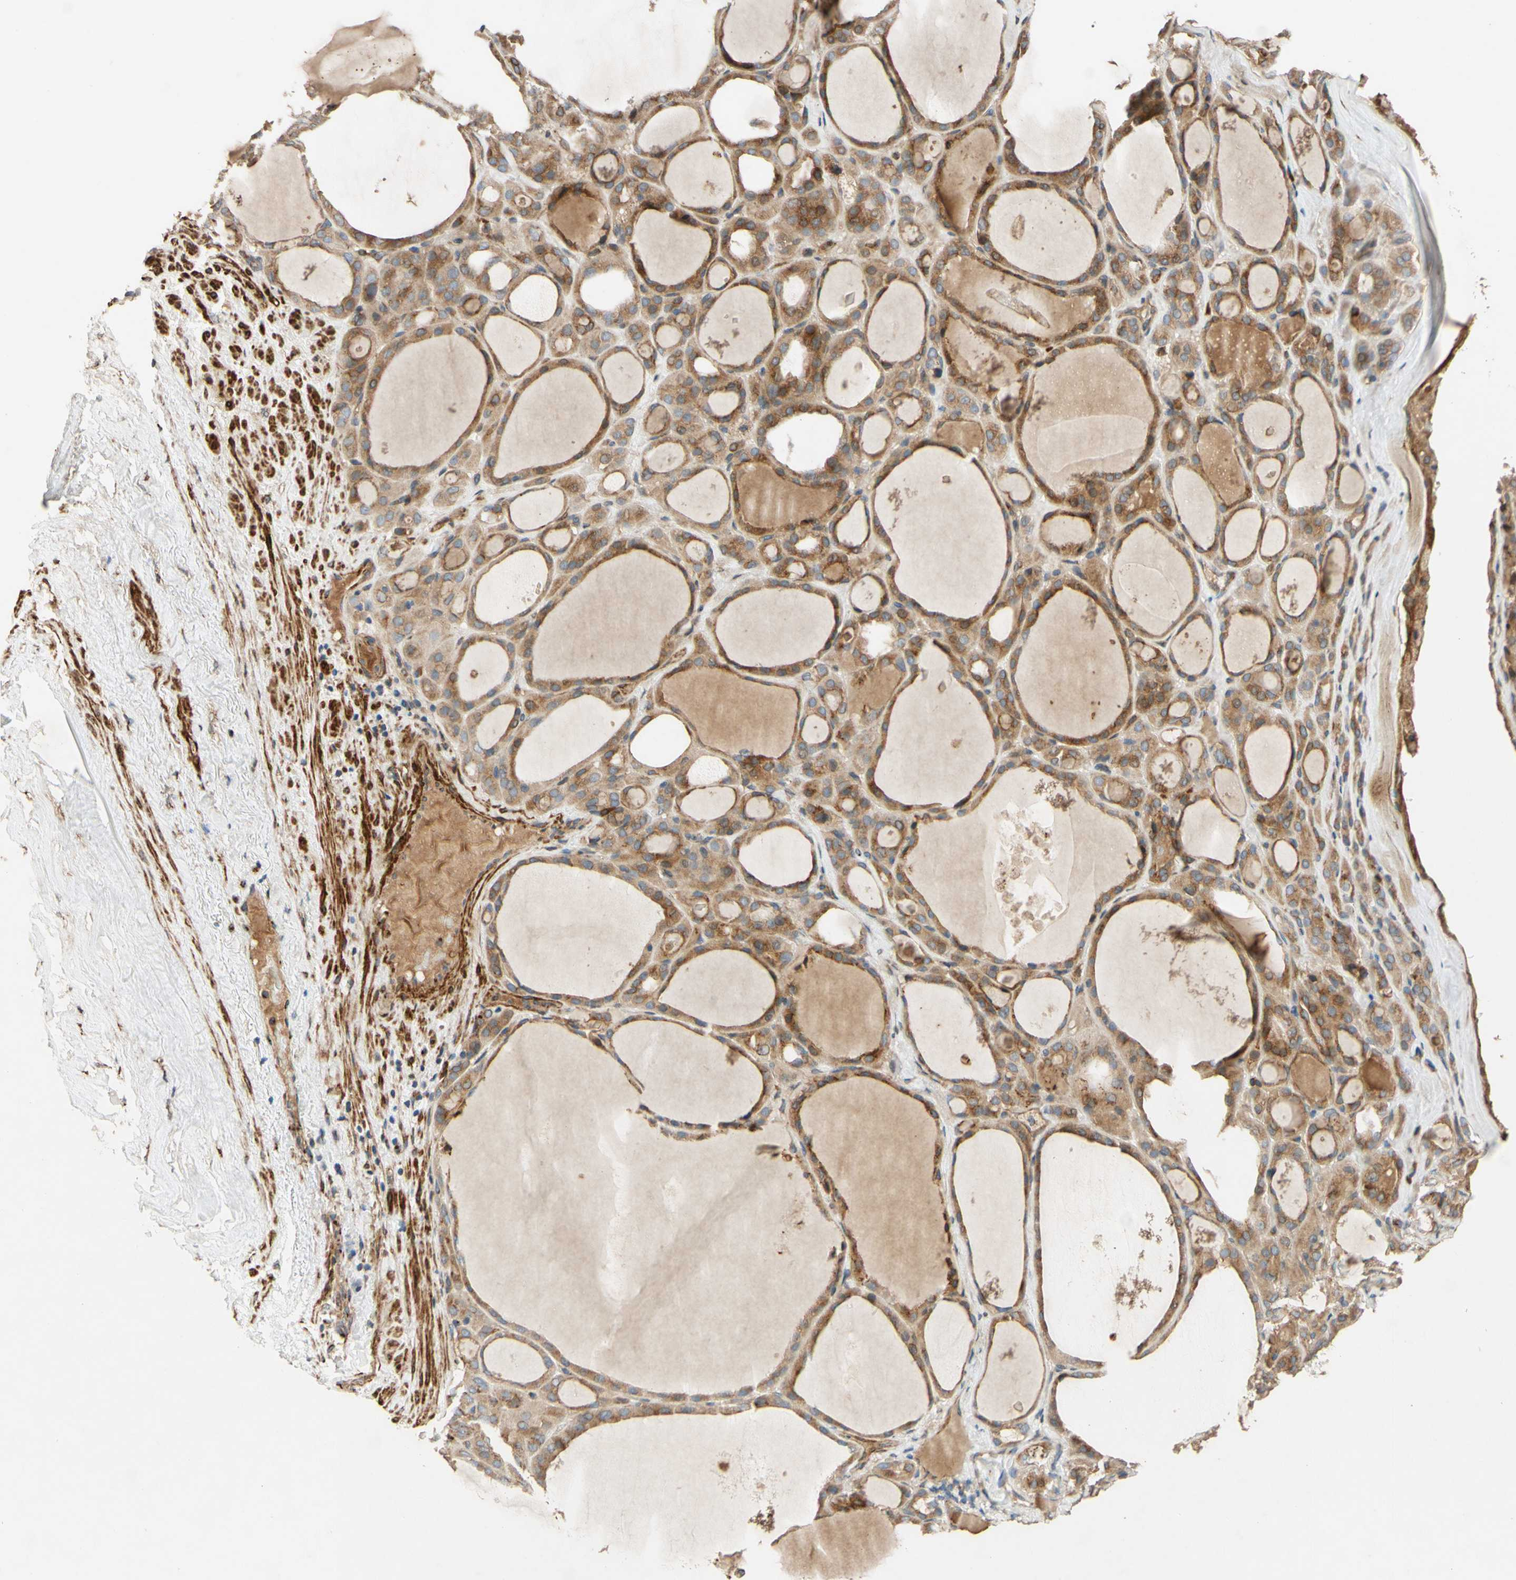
{"staining": {"intensity": "moderate", "quantity": ">75%", "location": "cytoplasmic/membranous"}, "tissue": "thyroid gland", "cell_type": "Glandular cells", "image_type": "normal", "snomed": [{"axis": "morphology", "description": "Normal tissue, NOS"}, {"axis": "morphology", "description": "Carcinoma, NOS"}, {"axis": "topography", "description": "Thyroid gland"}], "caption": "IHC image of benign thyroid gland stained for a protein (brown), which reveals medium levels of moderate cytoplasmic/membranous positivity in about >75% of glandular cells.", "gene": "PTPRU", "patient": {"sex": "female", "age": 86}}